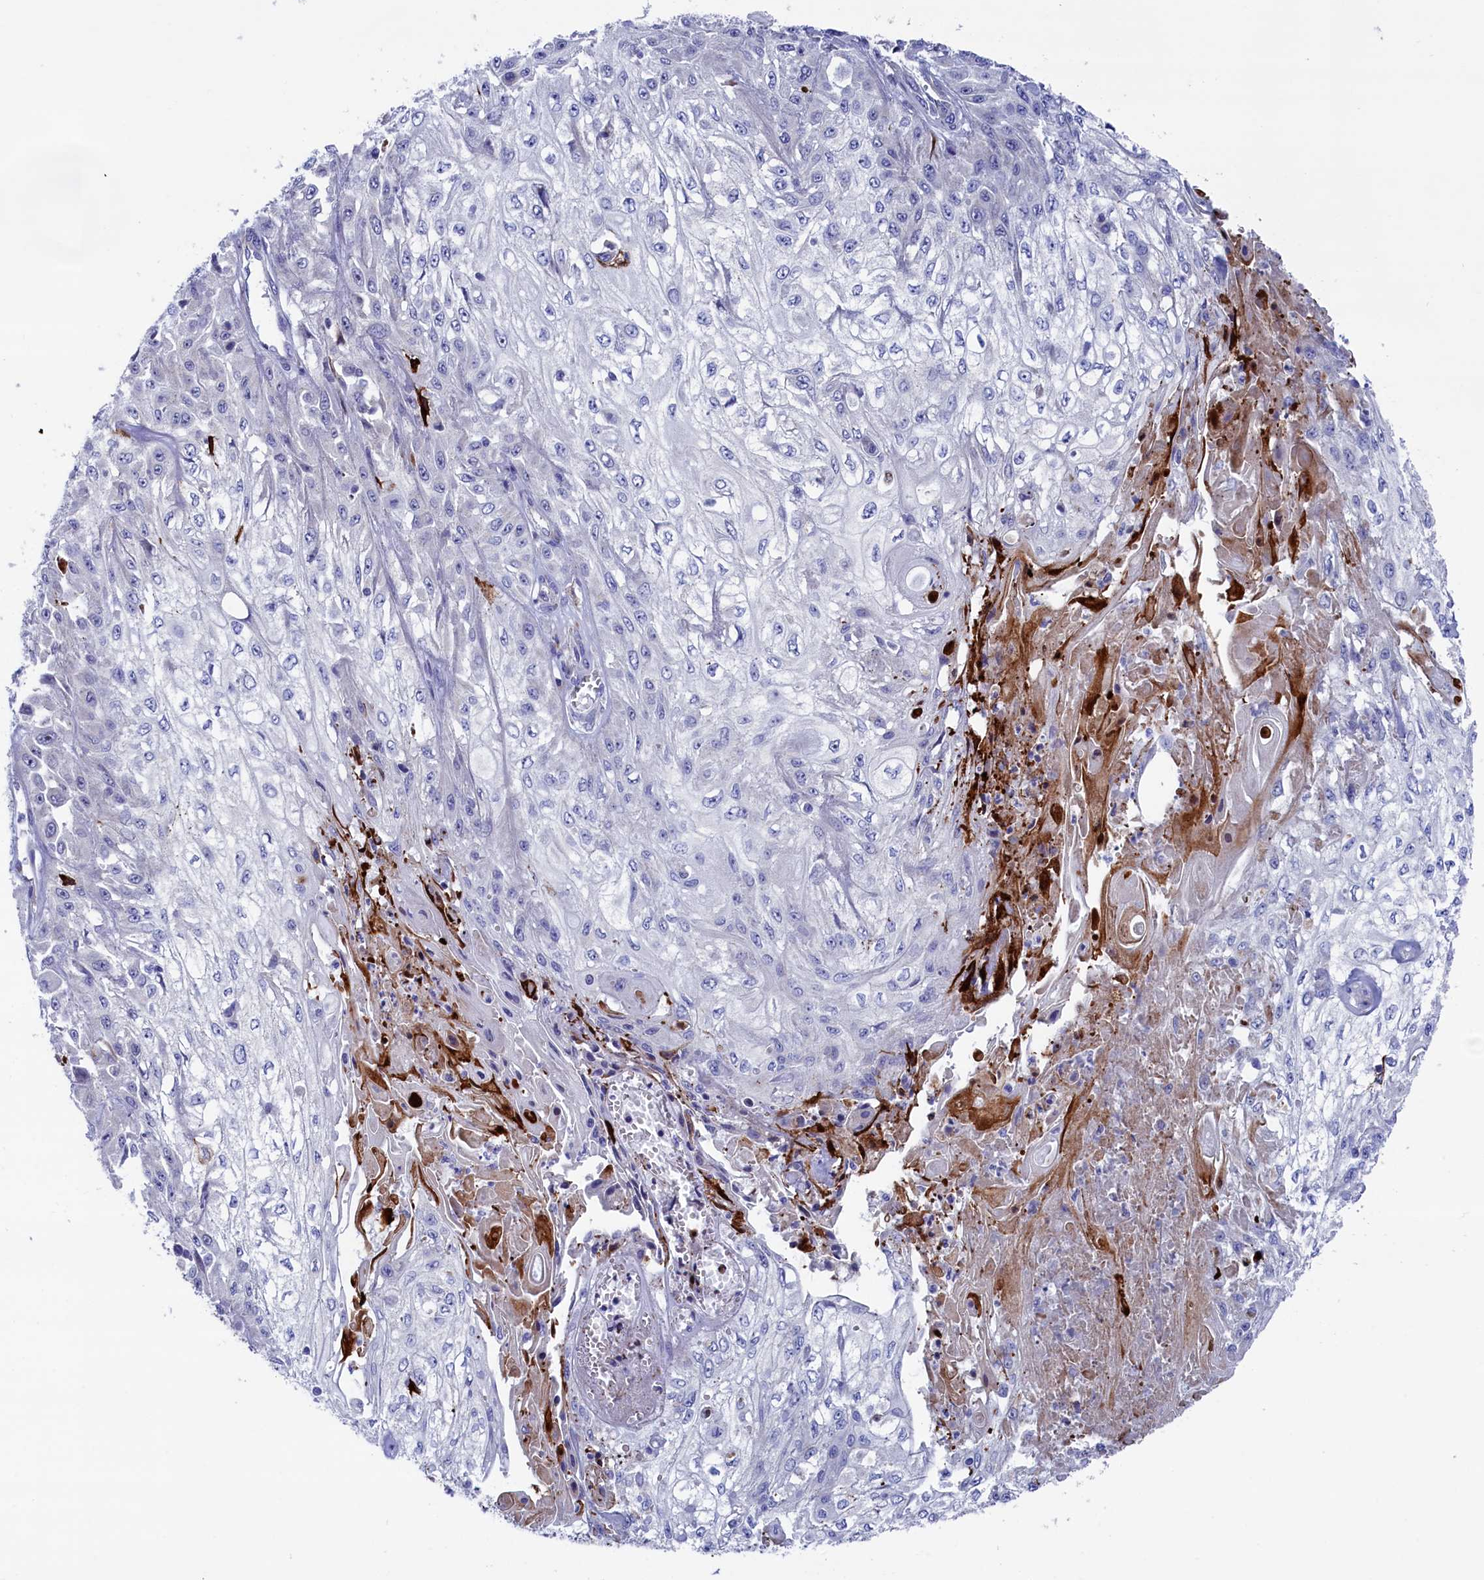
{"staining": {"intensity": "moderate", "quantity": "<25%", "location": "cytoplasmic/membranous"}, "tissue": "skin cancer", "cell_type": "Tumor cells", "image_type": "cancer", "snomed": [{"axis": "morphology", "description": "Squamous cell carcinoma, NOS"}, {"axis": "morphology", "description": "Squamous cell carcinoma, metastatic, NOS"}, {"axis": "topography", "description": "Skin"}, {"axis": "topography", "description": "Lymph node"}], "caption": "Moderate cytoplasmic/membranous protein positivity is appreciated in approximately <25% of tumor cells in squamous cell carcinoma (skin).", "gene": "NUDT7", "patient": {"sex": "male", "age": 75}}